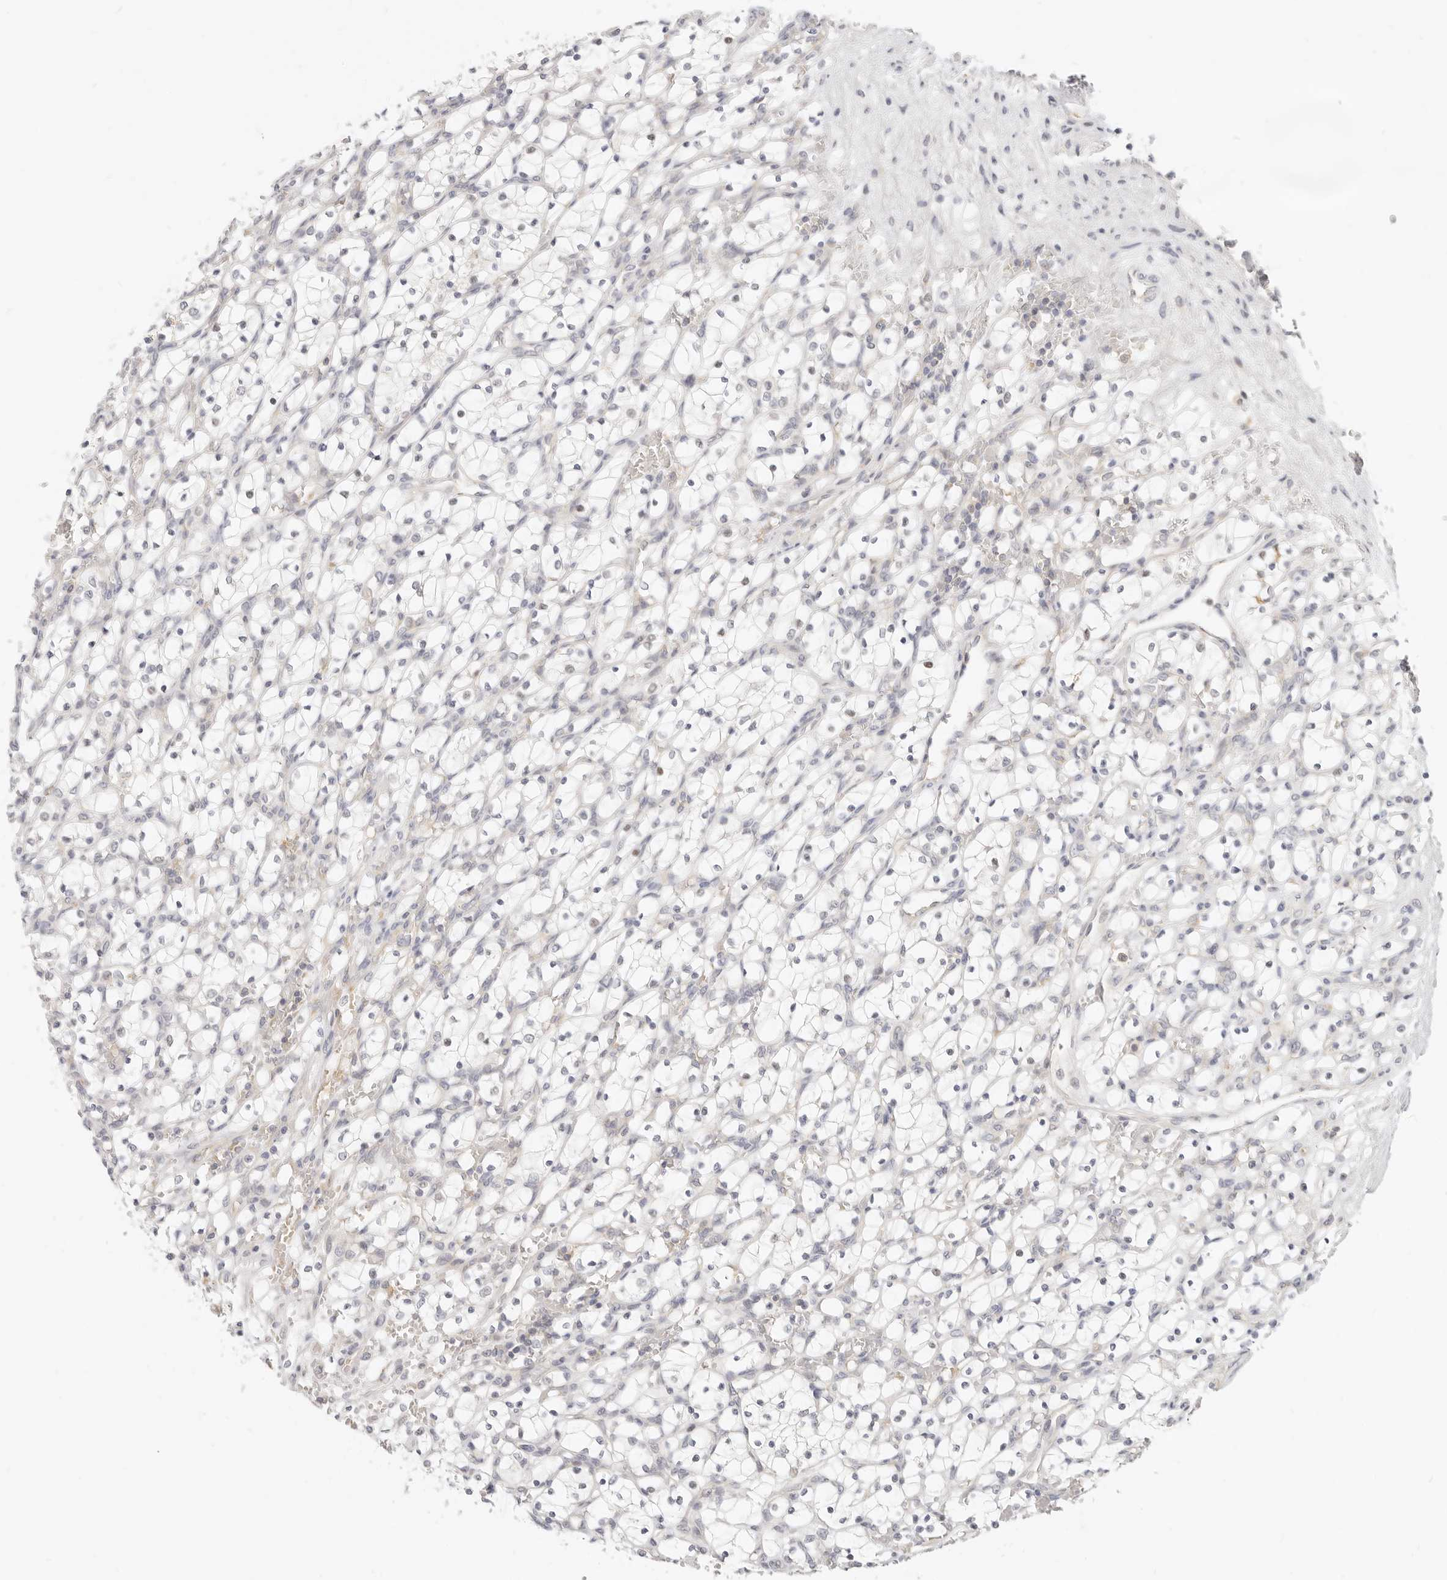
{"staining": {"intensity": "negative", "quantity": "none", "location": "none"}, "tissue": "renal cancer", "cell_type": "Tumor cells", "image_type": "cancer", "snomed": [{"axis": "morphology", "description": "Adenocarcinoma, NOS"}, {"axis": "topography", "description": "Kidney"}], "caption": "Tumor cells show no significant staining in renal cancer (adenocarcinoma). (Stains: DAB (3,3'-diaminobenzidine) IHC with hematoxylin counter stain, Microscopy: brightfield microscopy at high magnification).", "gene": "LTB4R2", "patient": {"sex": "female", "age": 69}}